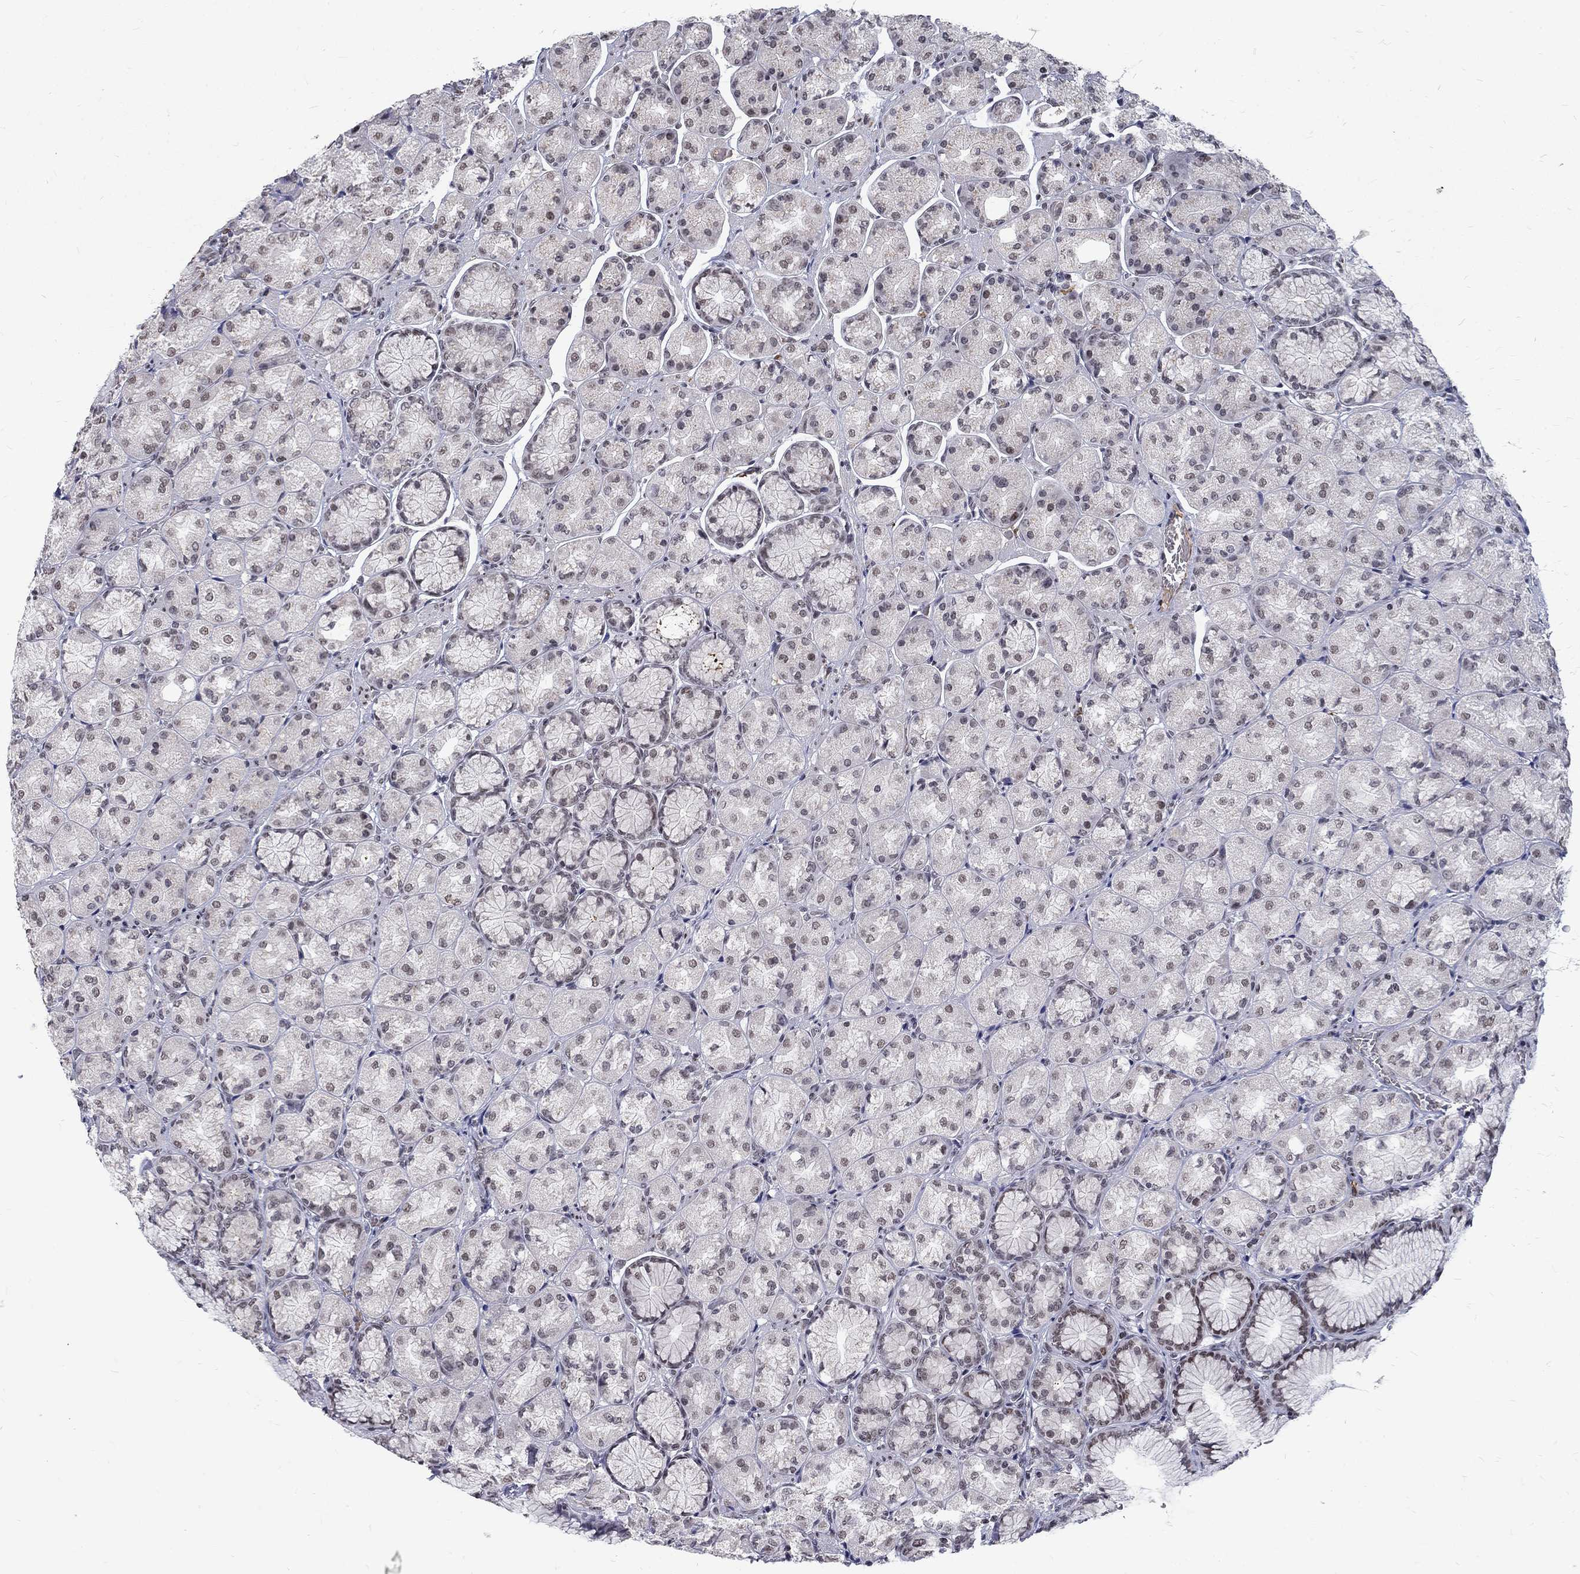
{"staining": {"intensity": "weak", "quantity": "<25%", "location": "nuclear"}, "tissue": "stomach", "cell_type": "Glandular cells", "image_type": "normal", "snomed": [{"axis": "morphology", "description": "Normal tissue, NOS"}, {"axis": "morphology", "description": "Adenocarcinoma, NOS"}, {"axis": "morphology", "description": "Adenocarcinoma, High grade"}, {"axis": "topography", "description": "Stomach, upper"}, {"axis": "topography", "description": "Stomach"}], "caption": "High power microscopy photomicrograph of an immunohistochemistry (IHC) micrograph of benign stomach, revealing no significant staining in glandular cells. (Stains: DAB IHC with hematoxylin counter stain, Microscopy: brightfield microscopy at high magnification).", "gene": "TCEAL1", "patient": {"sex": "female", "age": 65}}